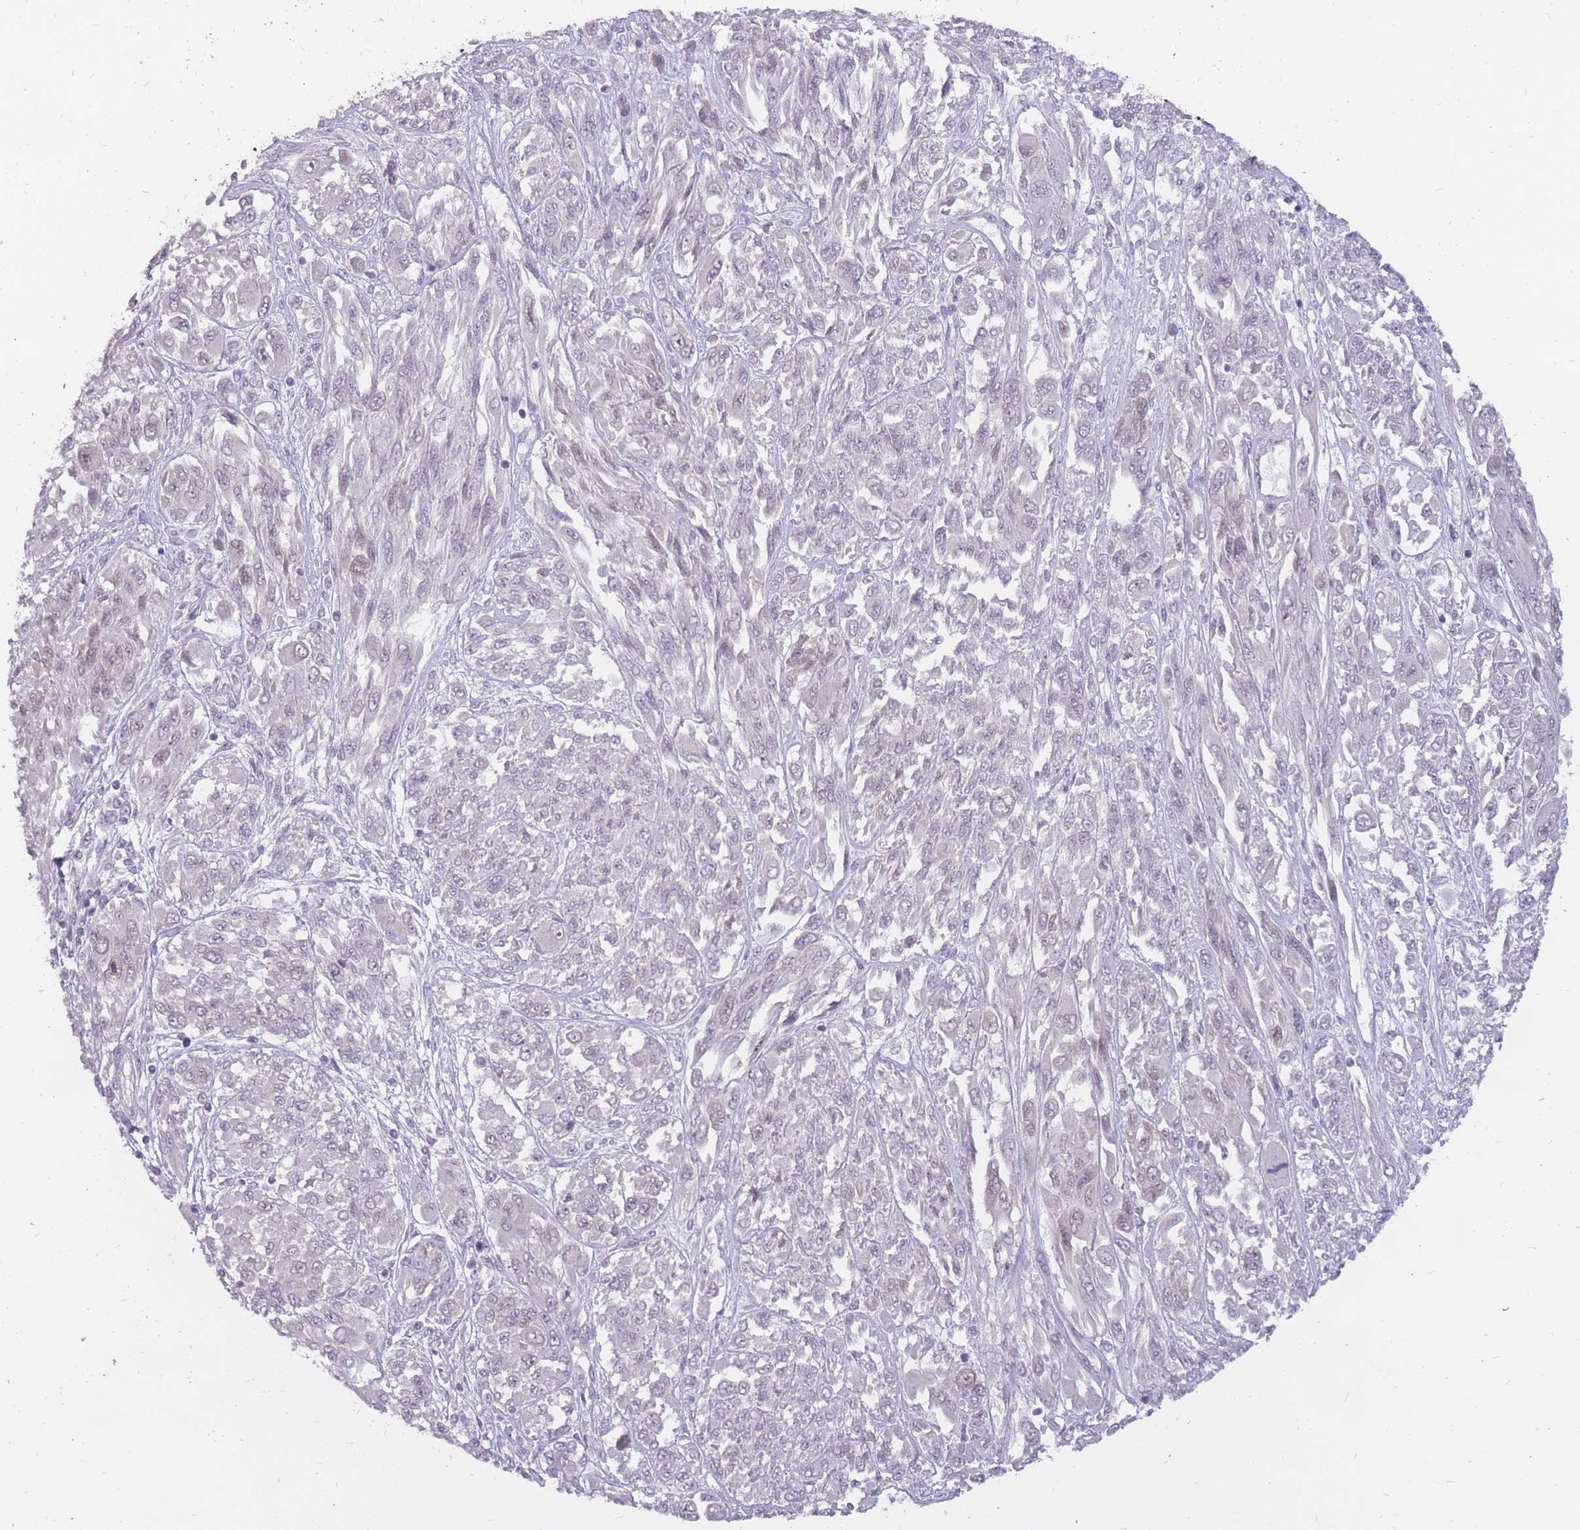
{"staining": {"intensity": "negative", "quantity": "none", "location": "none"}, "tissue": "melanoma", "cell_type": "Tumor cells", "image_type": "cancer", "snomed": [{"axis": "morphology", "description": "Malignant melanoma, NOS"}, {"axis": "topography", "description": "Skin"}], "caption": "The immunohistochemistry (IHC) micrograph has no significant staining in tumor cells of melanoma tissue.", "gene": "POMZP3", "patient": {"sex": "female", "age": 91}}